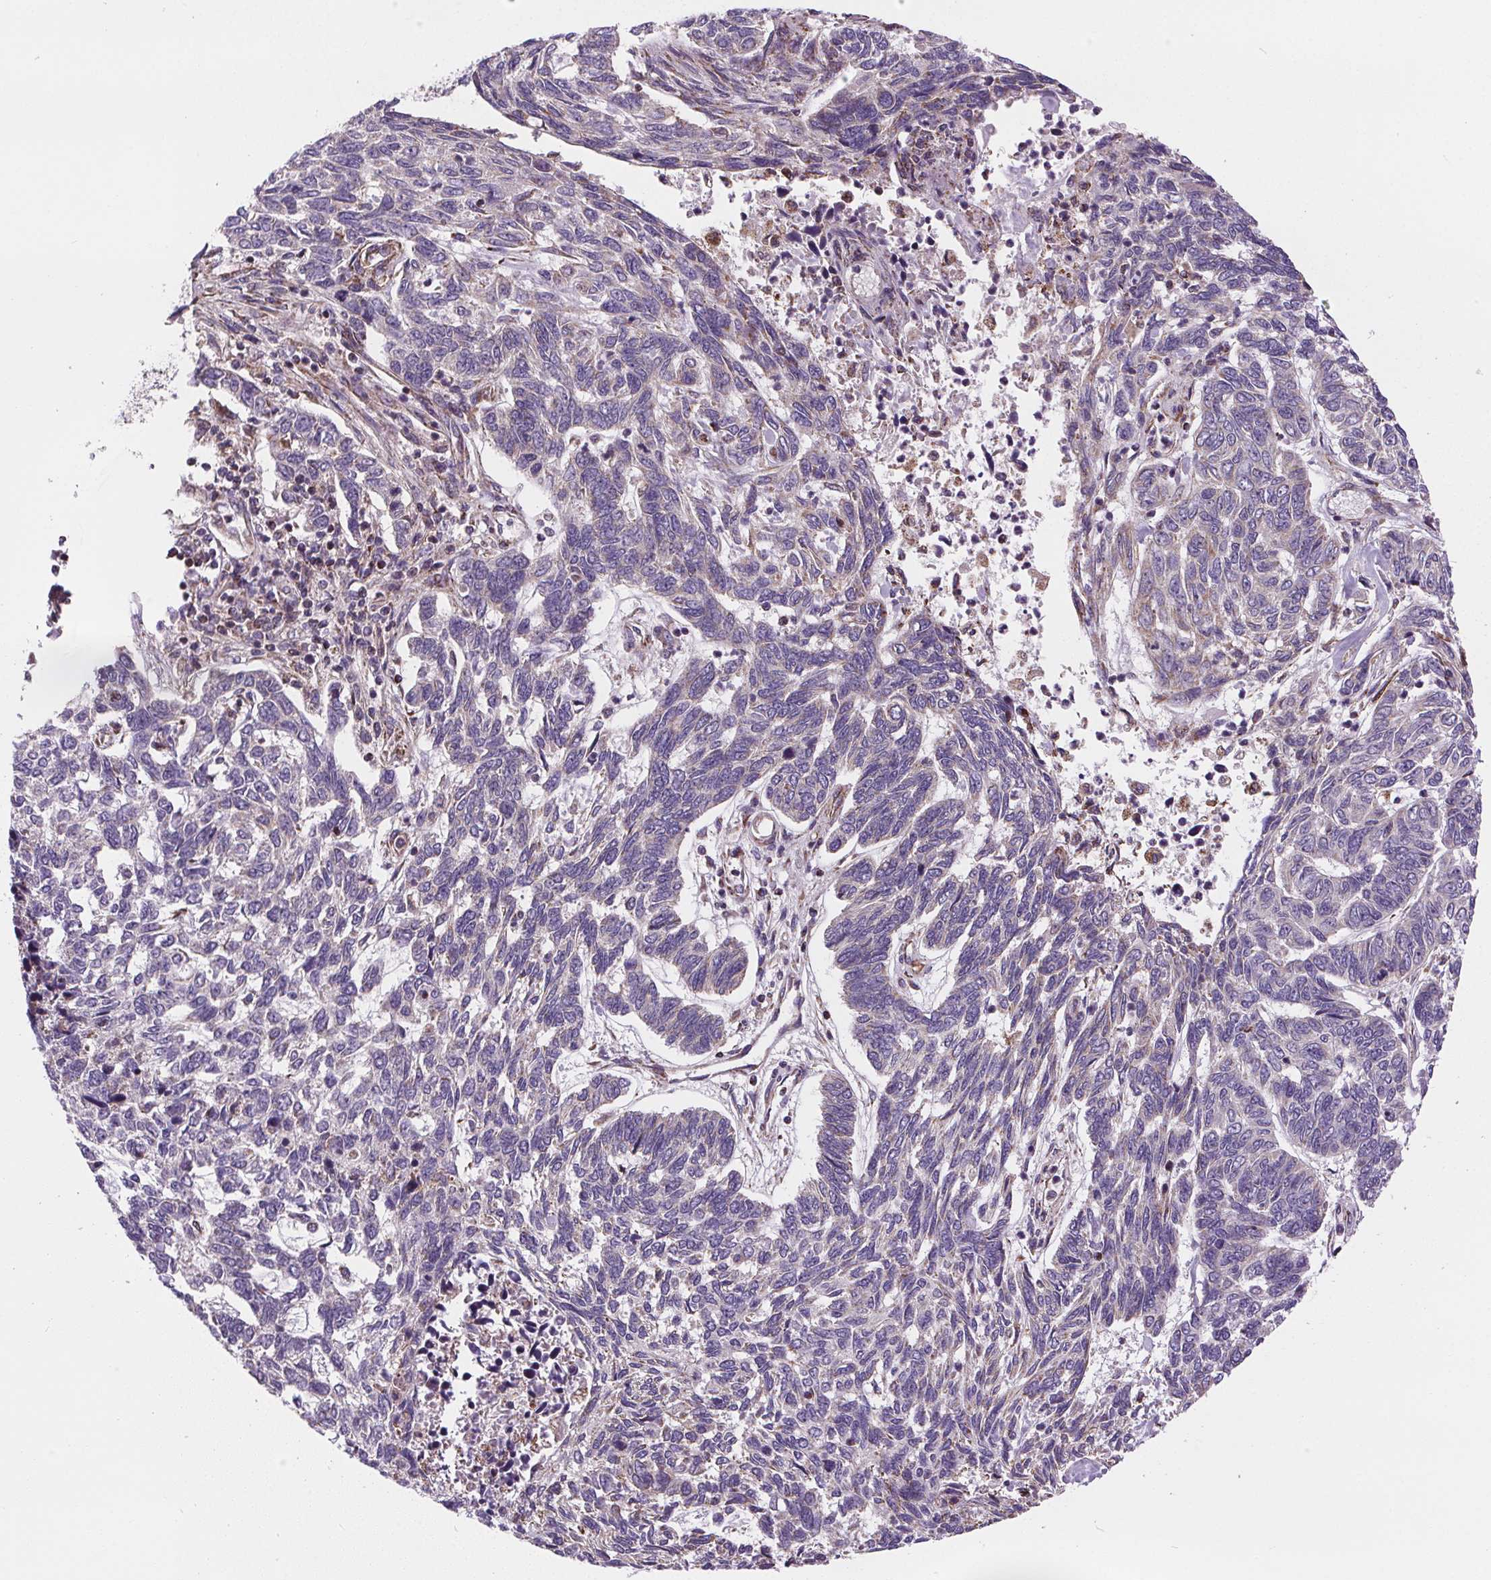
{"staining": {"intensity": "negative", "quantity": "none", "location": "none"}, "tissue": "skin cancer", "cell_type": "Tumor cells", "image_type": "cancer", "snomed": [{"axis": "morphology", "description": "Basal cell carcinoma"}, {"axis": "topography", "description": "Skin"}], "caption": "Tumor cells show no significant protein staining in skin basal cell carcinoma.", "gene": "GOLT1B", "patient": {"sex": "female", "age": 65}}